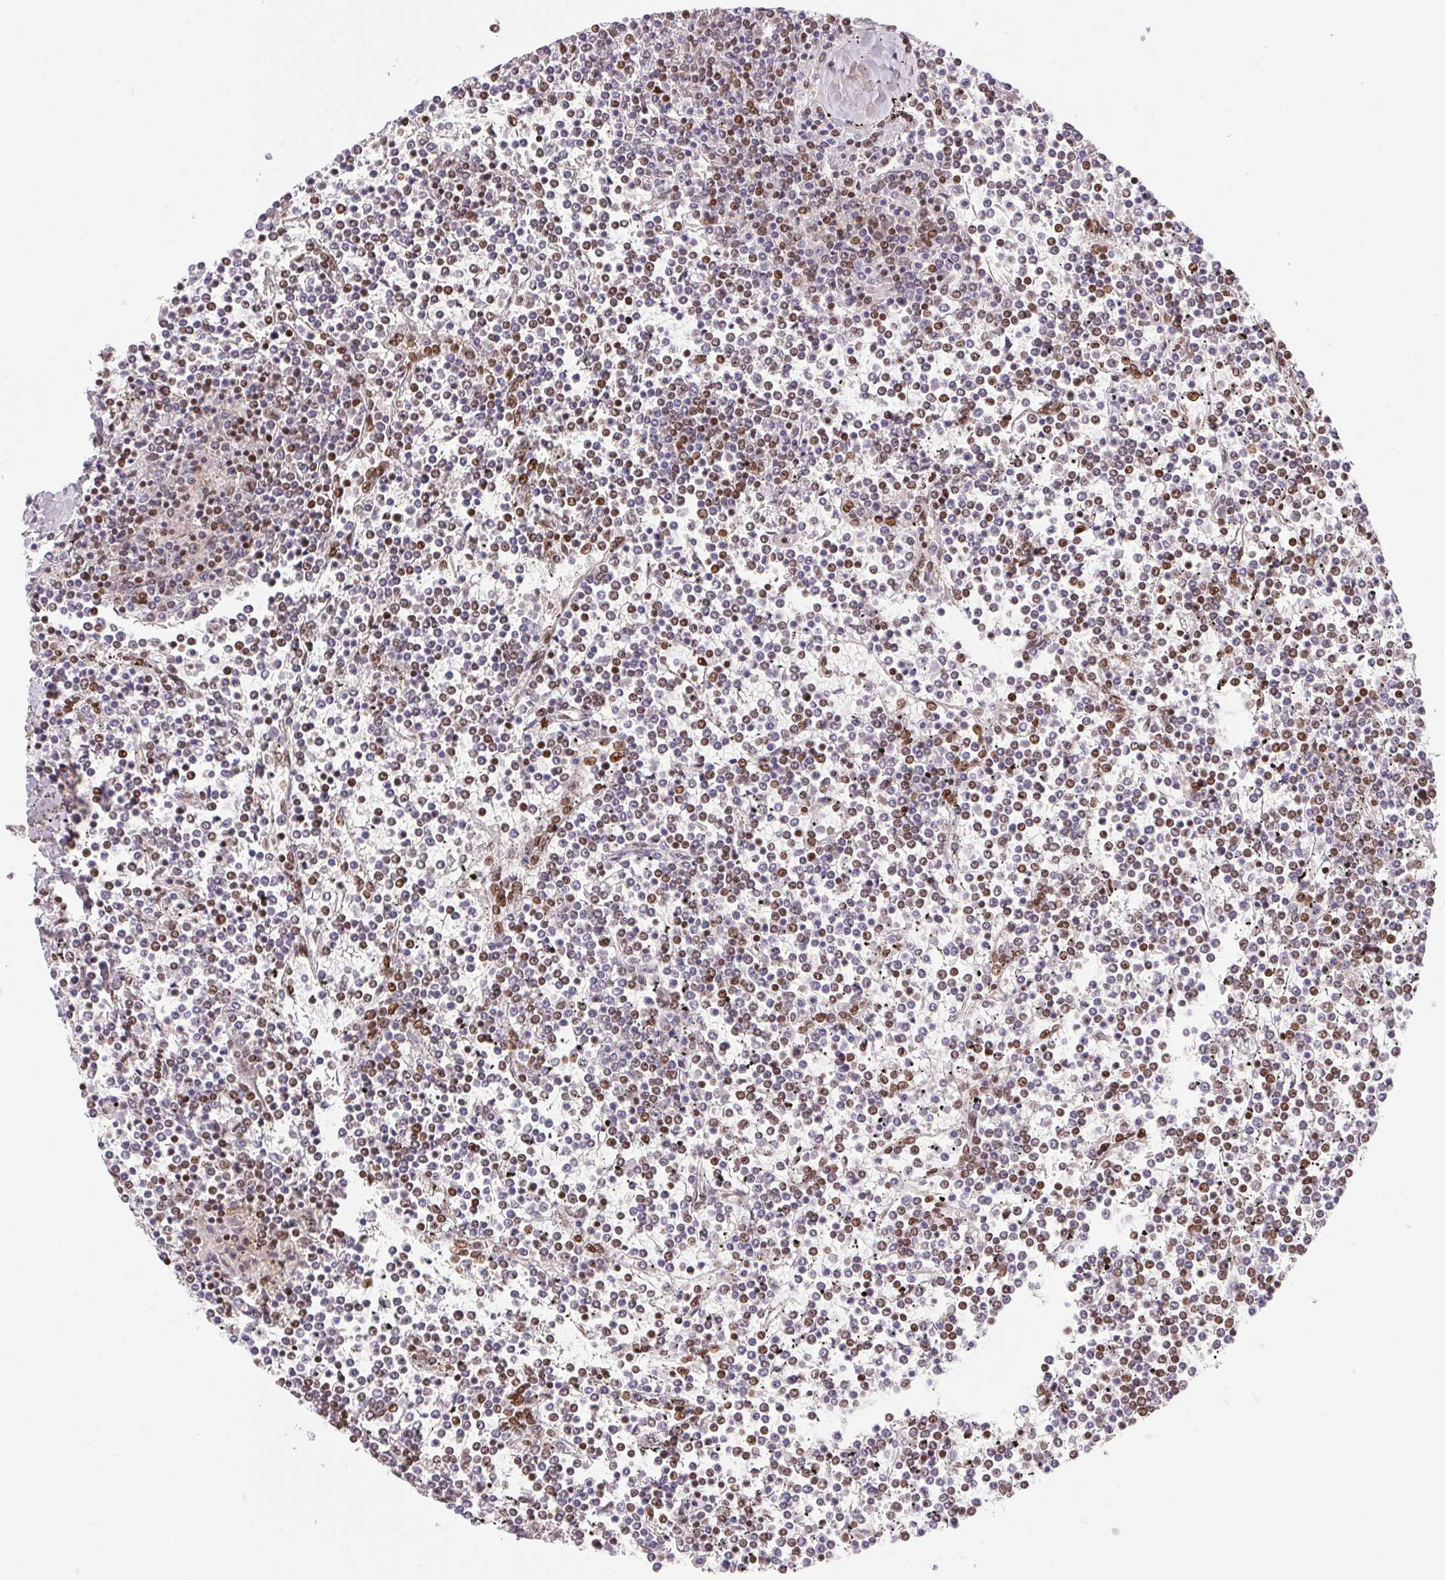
{"staining": {"intensity": "moderate", "quantity": "<25%", "location": "nuclear"}, "tissue": "lymphoma", "cell_type": "Tumor cells", "image_type": "cancer", "snomed": [{"axis": "morphology", "description": "Malignant lymphoma, non-Hodgkin's type, Low grade"}, {"axis": "topography", "description": "Spleen"}], "caption": "Immunohistochemical staining of malignant lymphoma, non-Hodgkin's type (low-grade) exhibits low levels of moderate nuclear protein expression in approximately <25% of tumor cells. (Stains: DAB in brown, nuclei in blue, Microscopy: brightfield microscopy at high magnification).", "gene": "ZNF80", "patient": {"sex": "female", "age": 19}}